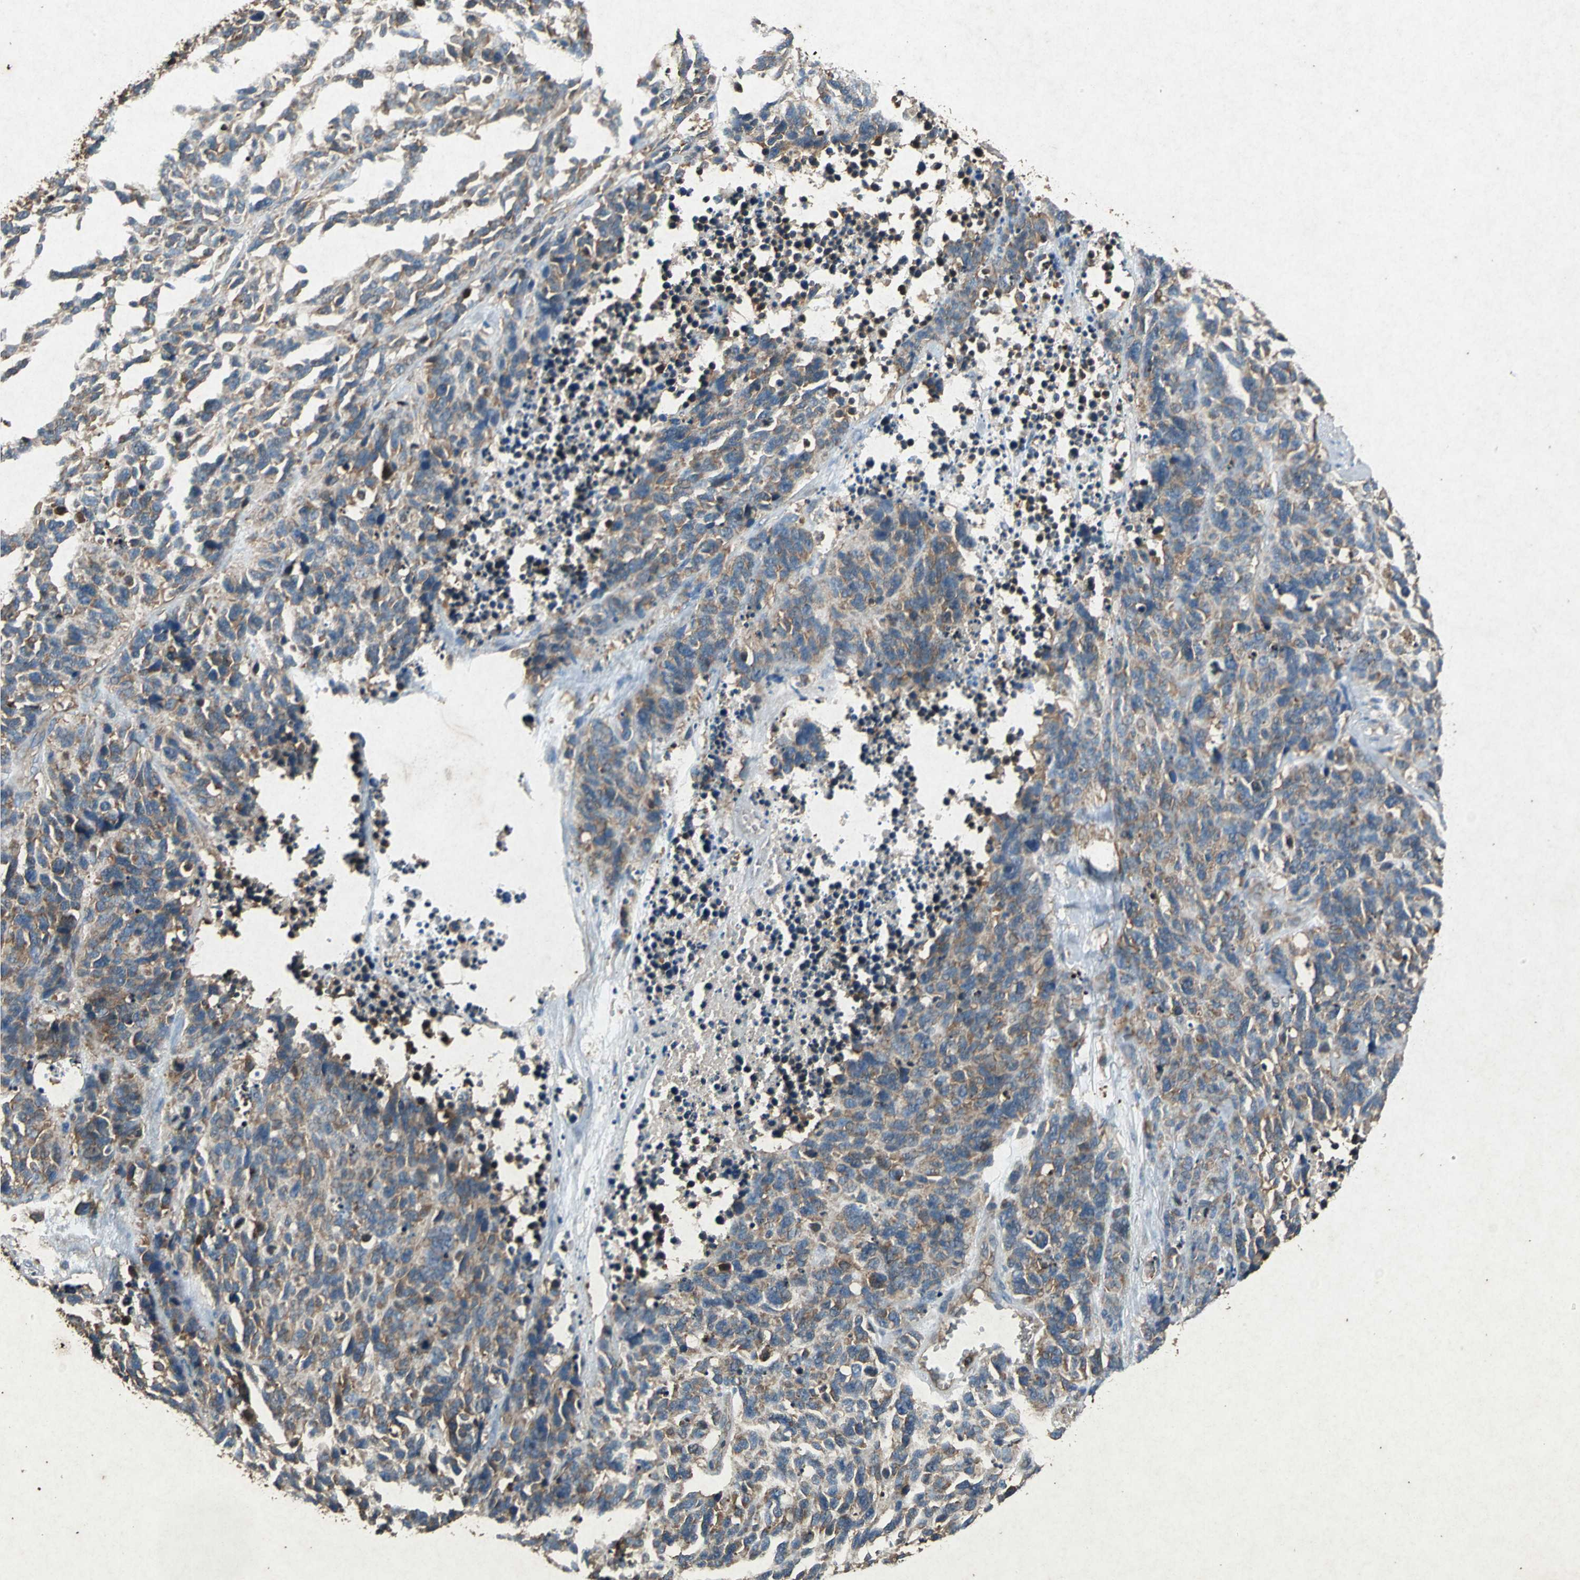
{"staining": {"intensity": "moderate", "quantity": ">75%", "location": "cytoplasmic/membranous"}, "tissue": "lung cancer", "cell_type": "Tumor cells", "image_type": "cancer", "snomed": [{"axis": "morphology", "description": "Neoplasm, malignant, NOS"}, {"axis": "topography", "description": "Lung"}], "caption": "IHC (DAB) staining of human lung cancer reveals moderate cytoplasmic/membranous protein staining in approximately >75% of tumor cells.", "gene": "HSP90AB1", "patient": {"sex": "female", "age": 58}}